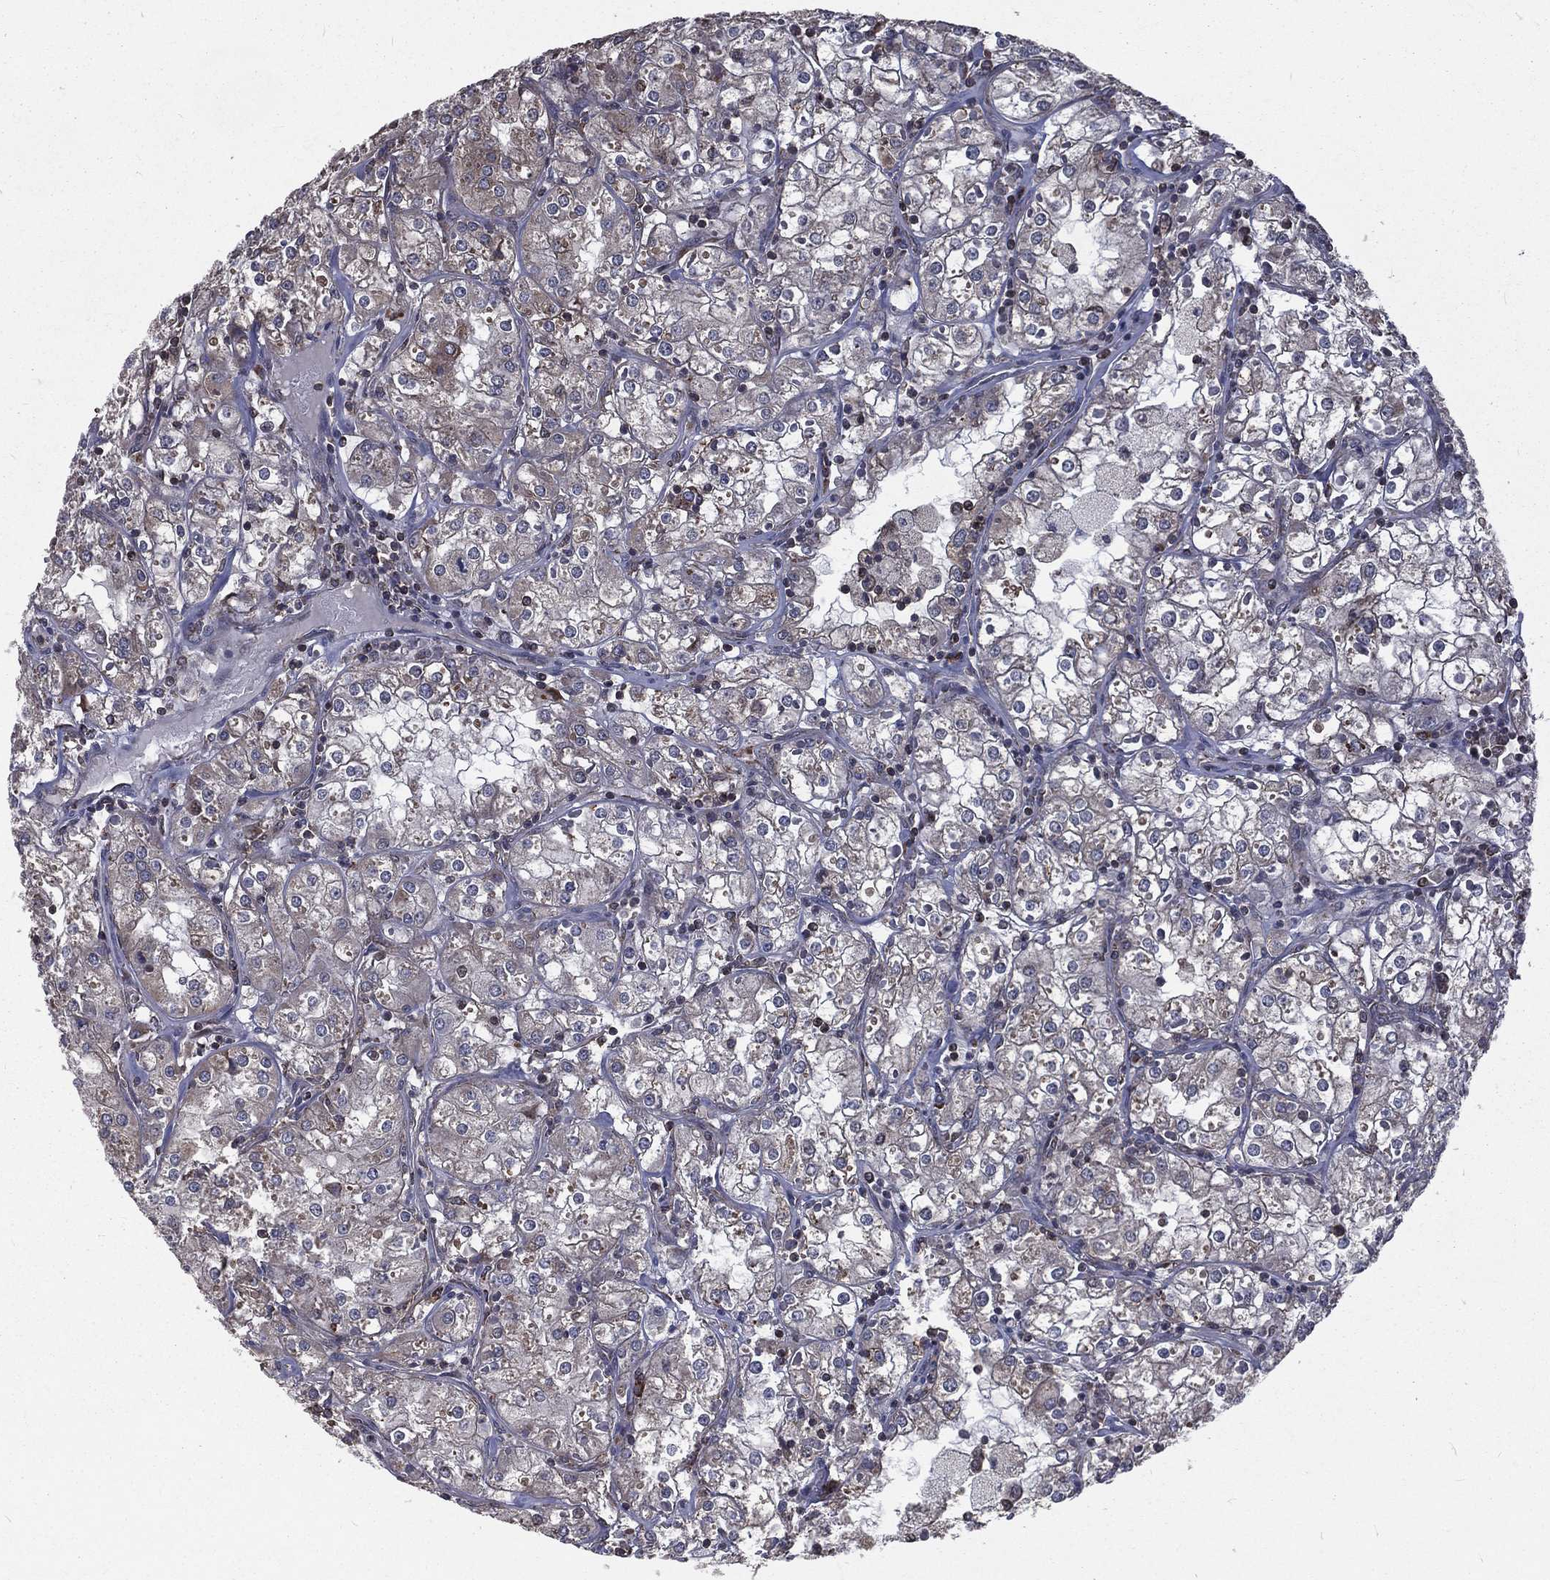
{"staining": {"intensity": "negative", "quantity": "none", "location": "none"}, "tissue": "renal cancer", "cell_type": "Tumor cells", "image_type": "cancer", "snomed": [{"axis": "morphology", "description": "Adenocarcinoma, NOS"}, {"axis": "topography", "description": "Kidney"}], "caption": "IHC histopathology image of renal cancer (adenocarcinoma) stained for a protein (brown), which demonstrates no expression in tumor cells.", "gene": "OLFML1", "patient": {"sex": "male", "age": 77}}